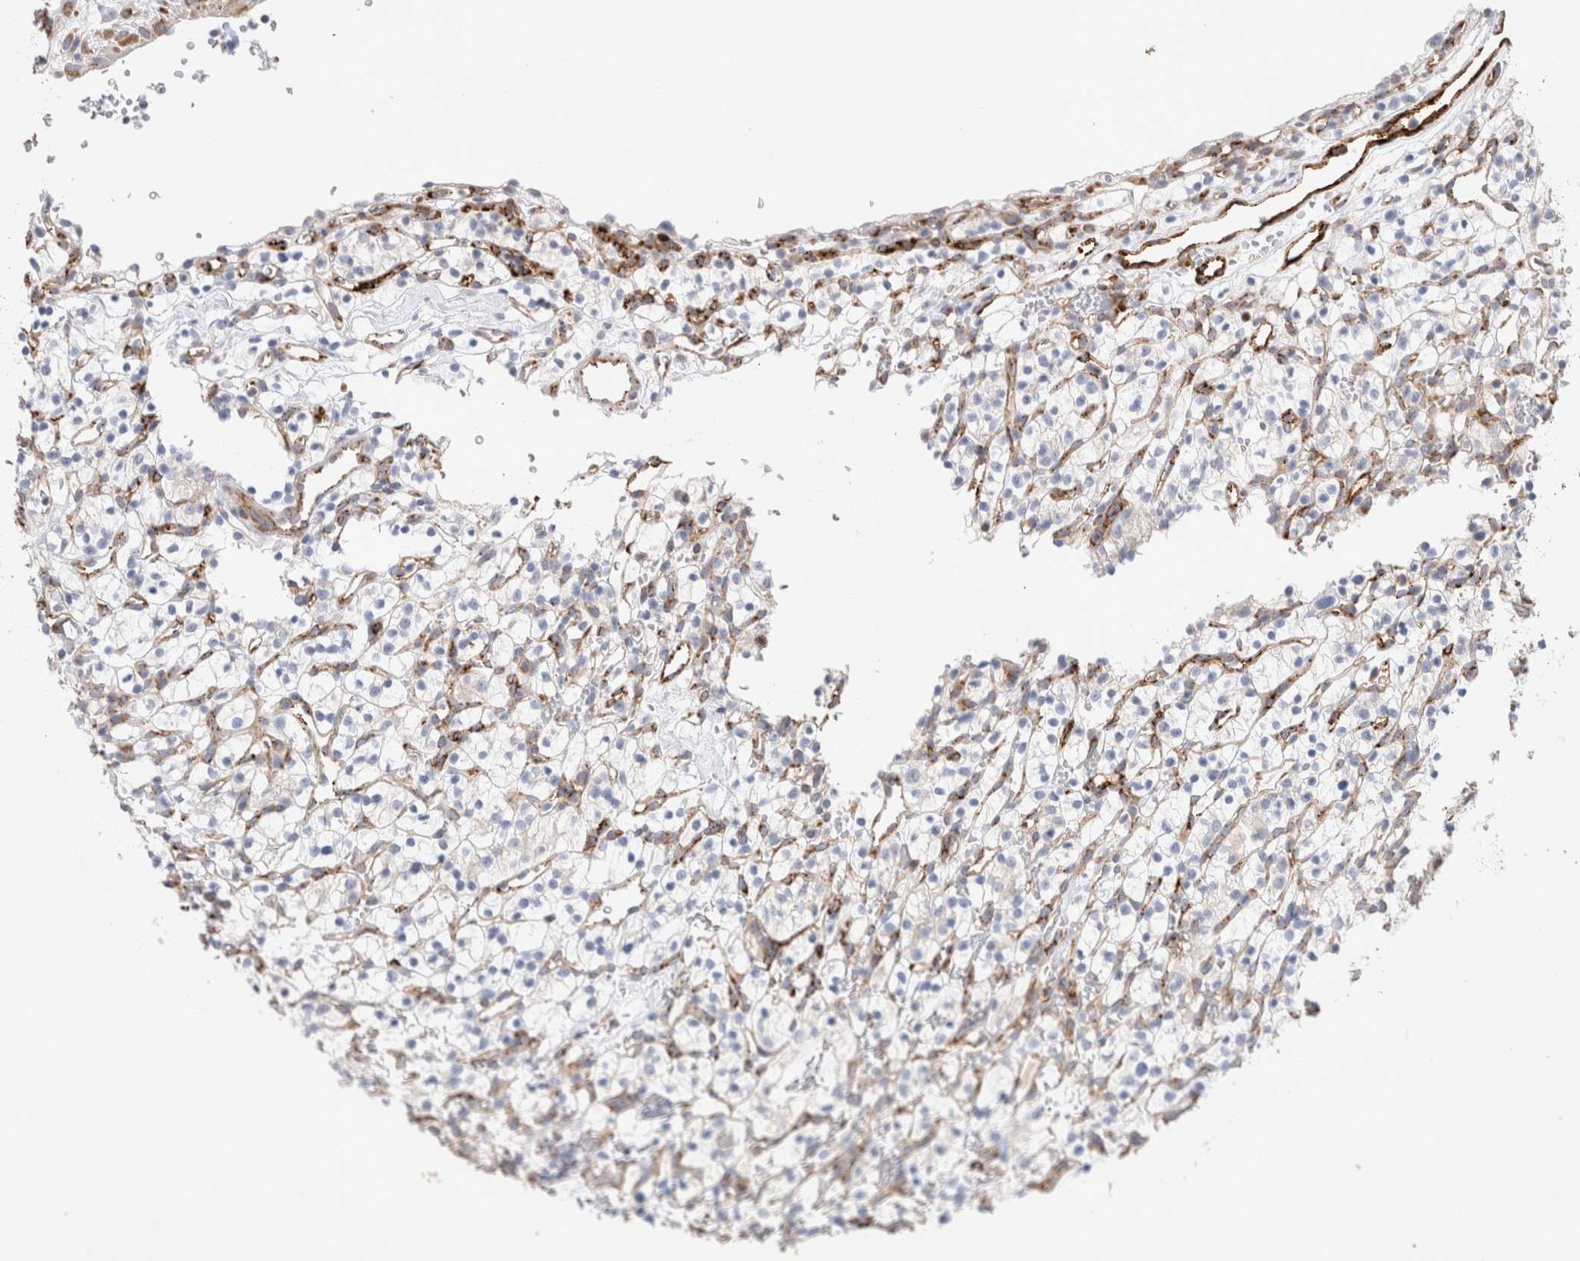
{"staining": {"intensity": "negative", "quantity": "none", "location": "none"}, "tissue": "renal cancer", "cell_type": "Tumor cells", "image_type": "cancer", "snomed": [{"axis": "morphology", "description": "Adenocarcinoma, NOS"}, {"axis": "topography", "description": "Kidney"}], "caption": "IHC of adenocarcinoma (renal) reveals no staining in tumor cells.", "gene": "CNPY4", "patient": {"sex": "female", "age": 57}}